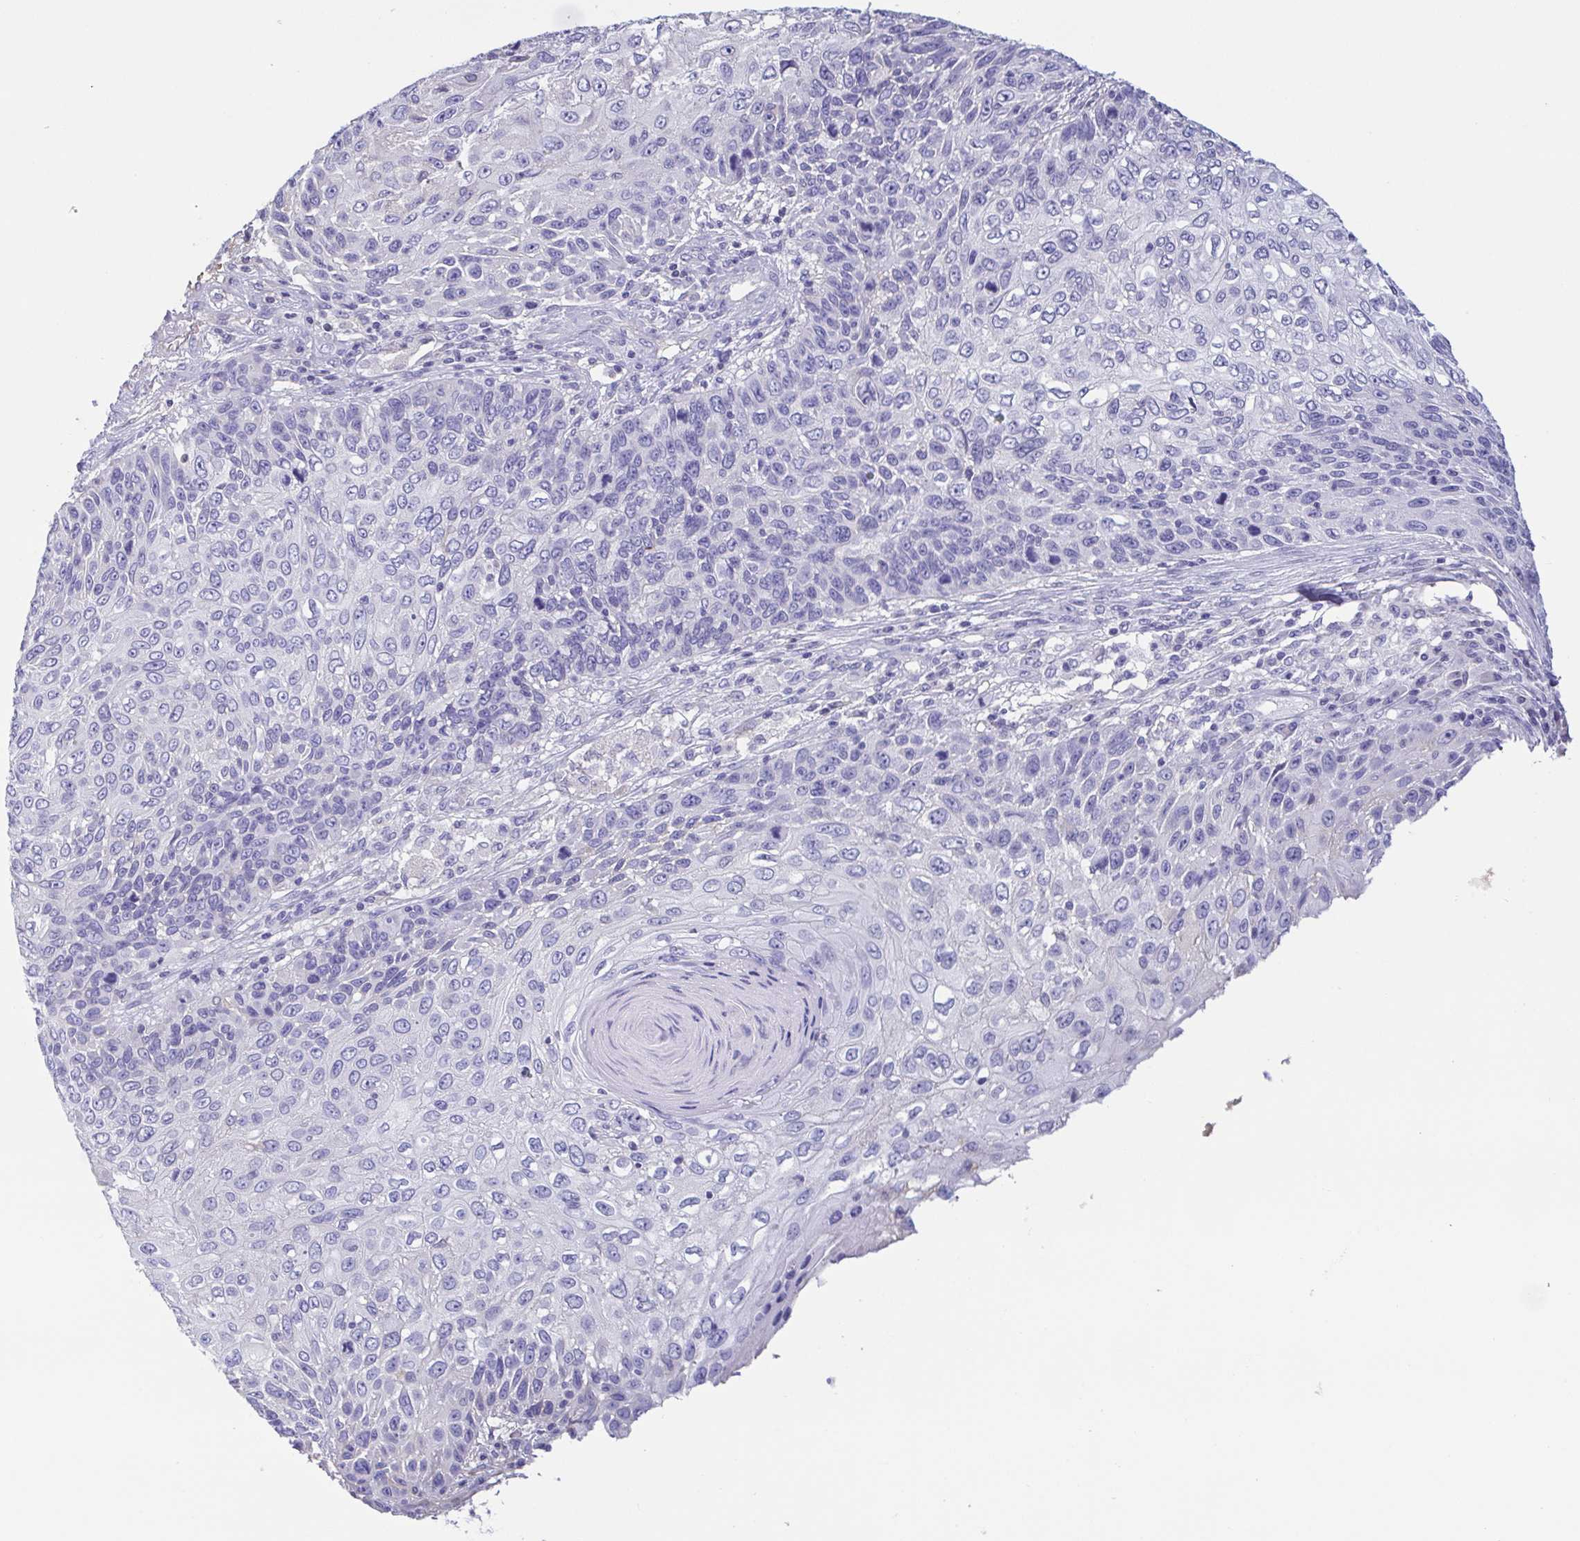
{"staining": {"intensity": "negative", "quantity": "none", "location": "none"}, "tissue": "skin cancer", "cell_type": "Tumor cells", "image_type": "cancer", "snomed": [{"axis": "morphology", "description": "Squamous cell carcinoma, NOS"}, {"axis": "topography", "description": "Skin"}], "caption": "Protein analysis of skin squamous cell carcinoma exhibits no significant expression in tumor cells. (IHC, brightfield microscopy, high magnification).", "gene": "TREH", "patient": {"sex": "male", "age": 92}}